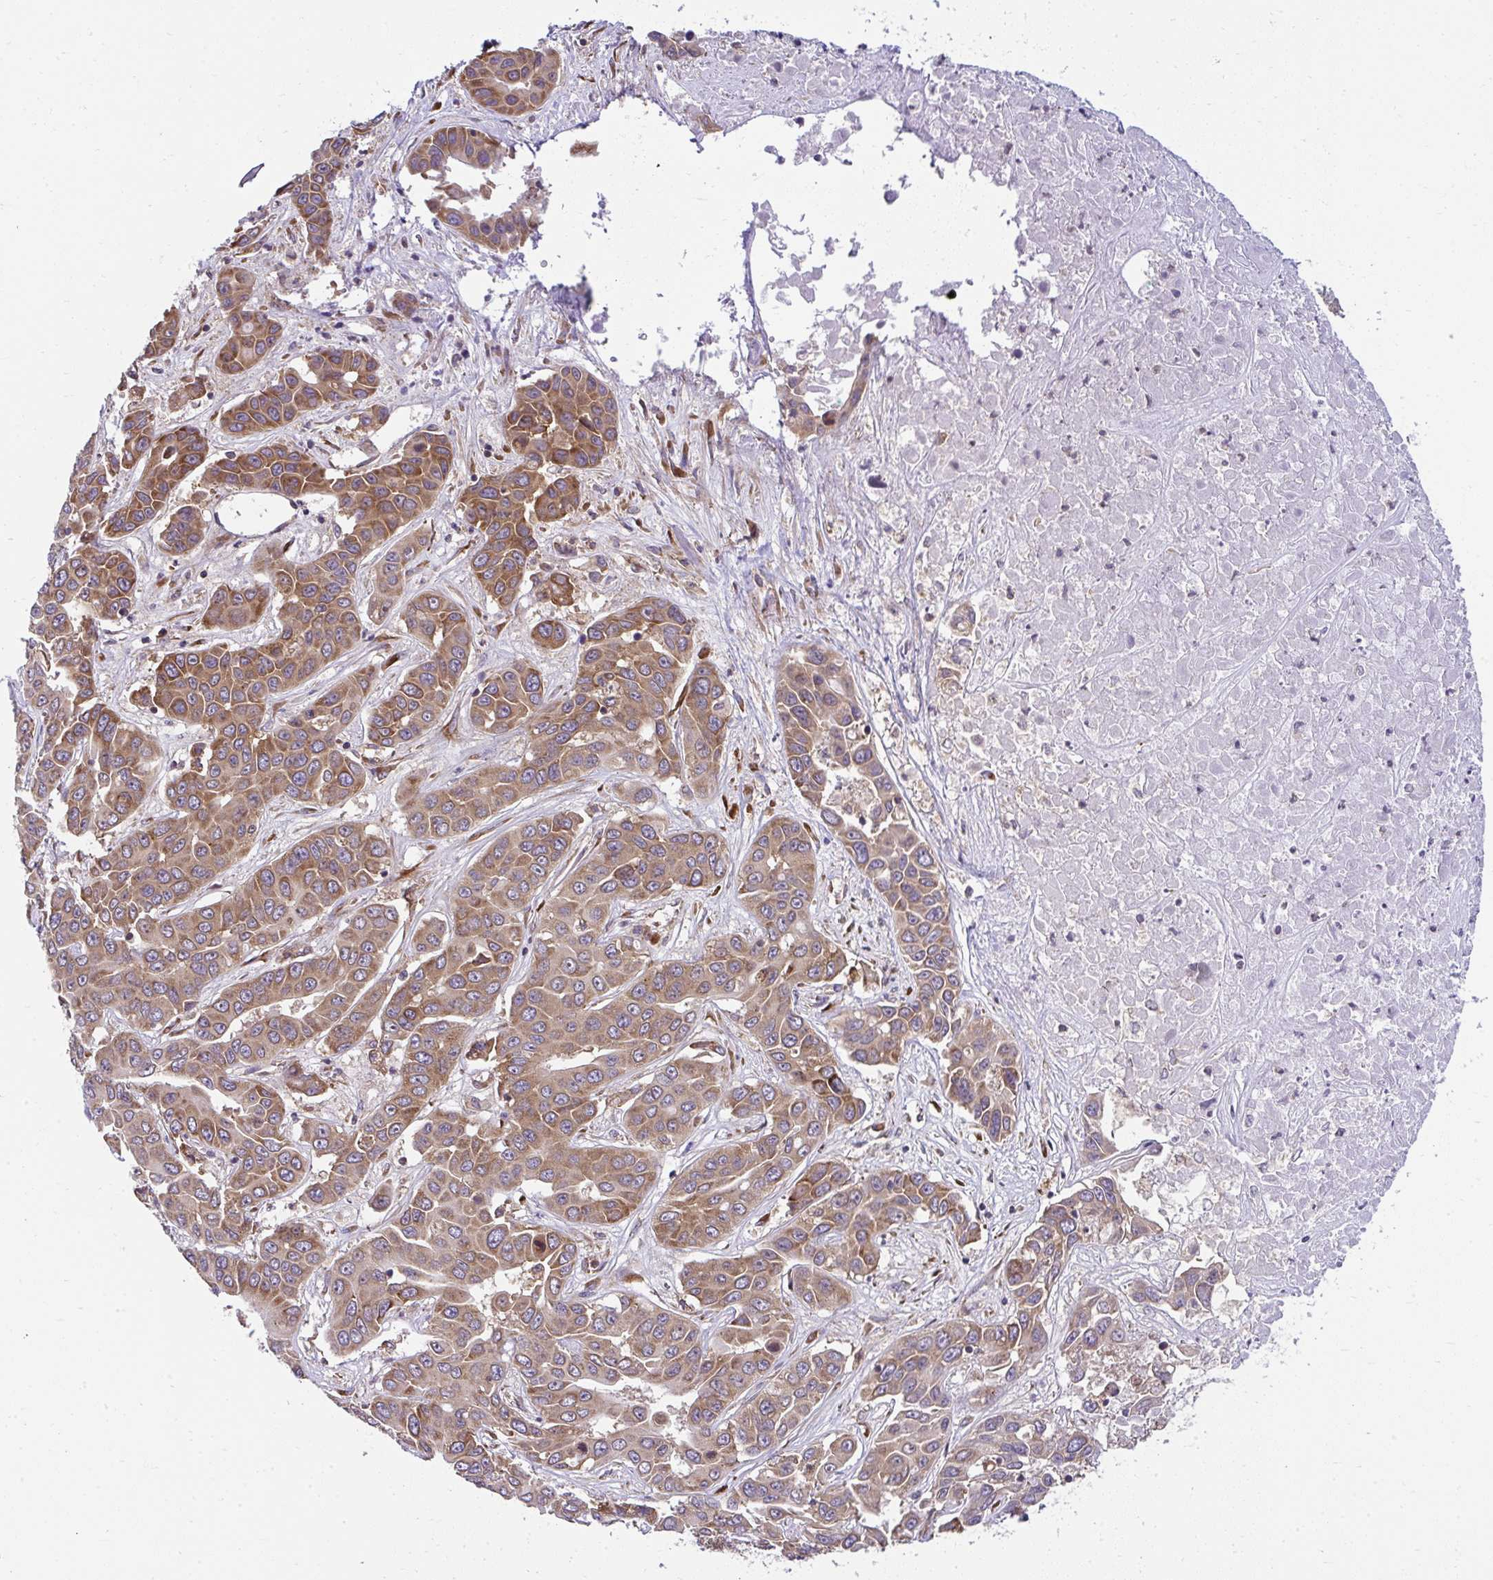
{"staining": {"intensity": "moderate", "quantity": ">75%", "location": "cytoplasmic/membranous"}, "tissue": "liver cancer", "cell_type": "Tumor cells", "image_type": "cancer", "snomed": [{"axis": "morphology", "description": "Cholangiocarcinoma"}, {"axis": "topography", "description": "Liver"}], "caption": "A histopathology image showing moderate cytoplasmic/membranous positivity in approximately >75% of tumor cells in liver cancer, as visualized by brown immunohistochemical staining.", "gene": "RPS7", "patient": {"sex": "female", "age": 52}}